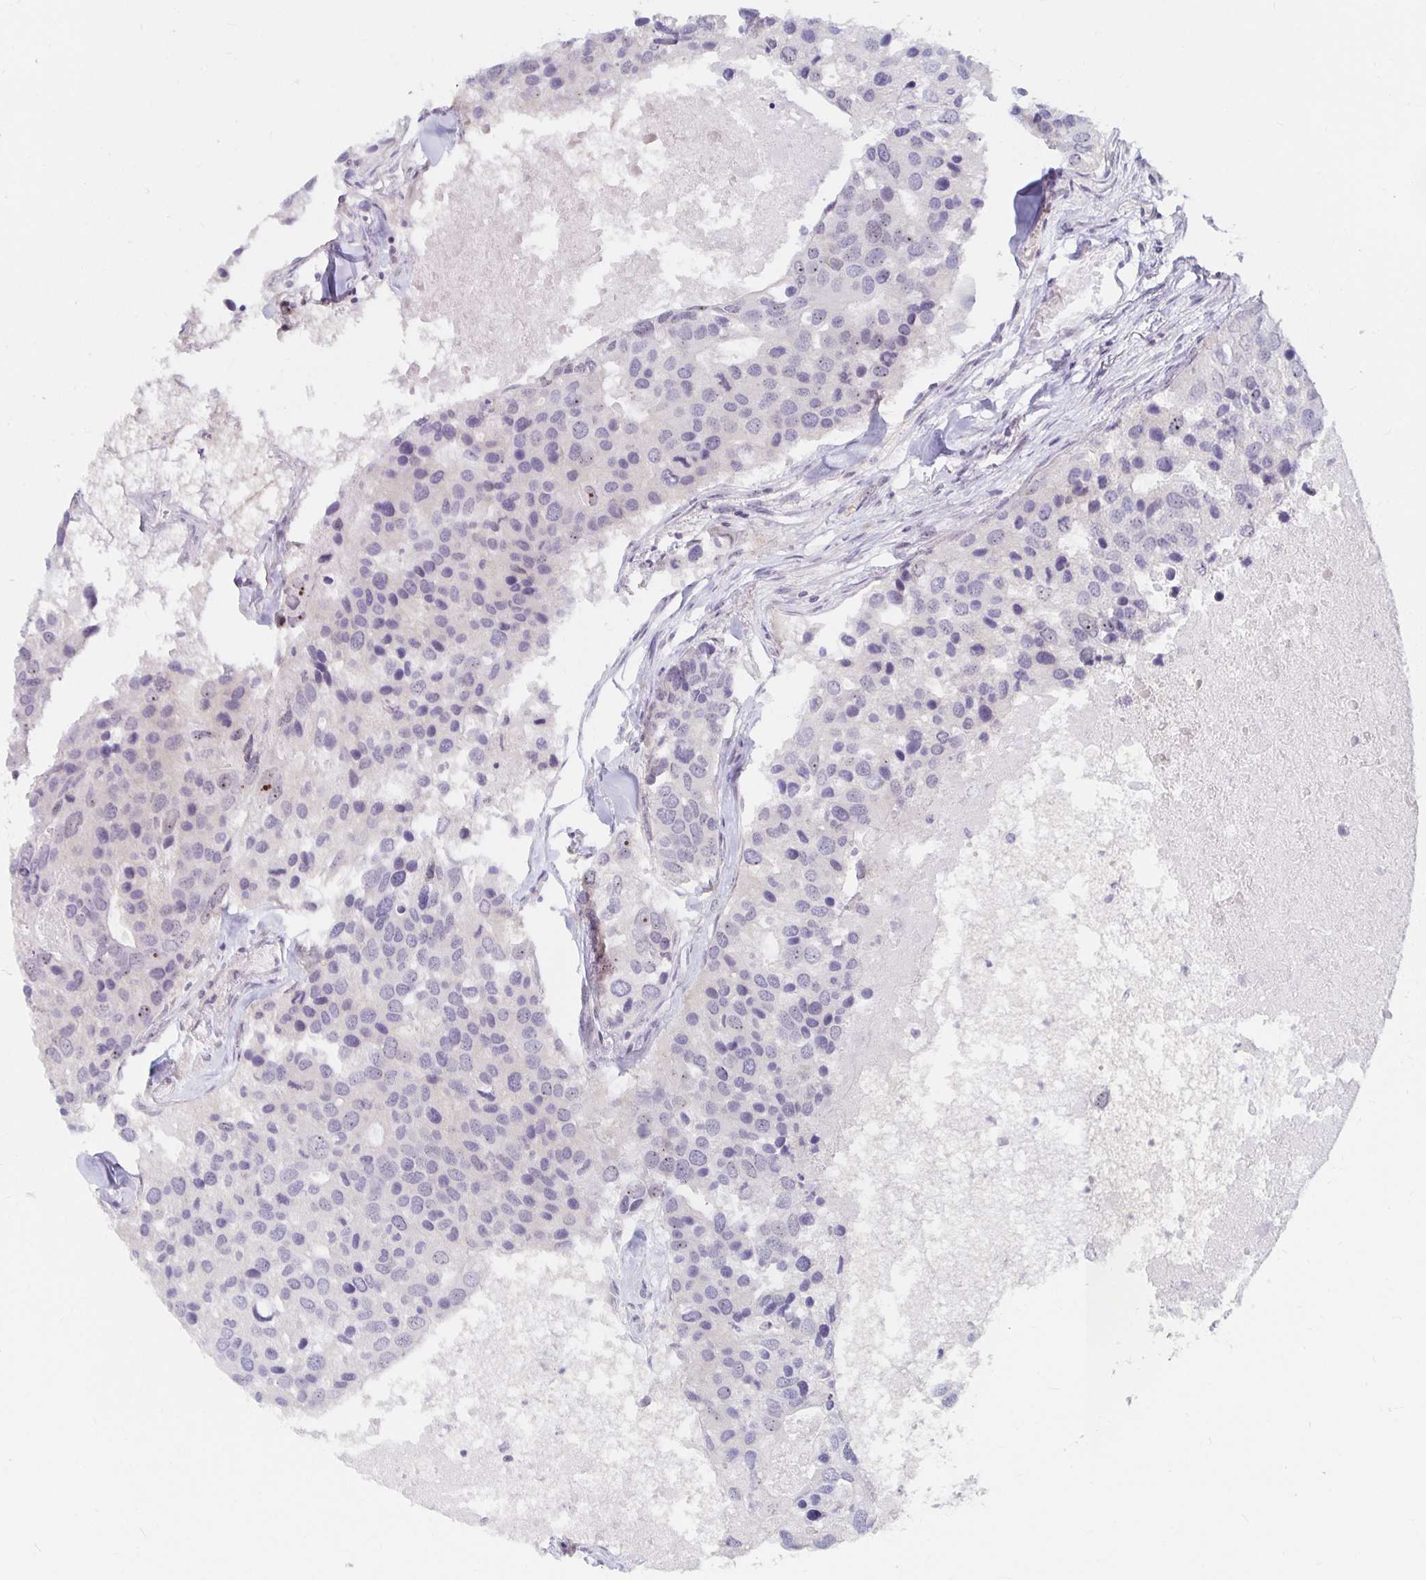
{"staining": {"intensity": "weak", "quantity": "<25%", "location": "nuclear"}, "tissue": "breast cancer", "cell_type": "Tumor cells", "image_type": "cancer", "snomed": [{"axis": "morphology", "description": "Duct carcinoma"}, {"axis": "topography", "description": "Breast"}], "caption": "Breast cancer (intraductal carcinoma) was stained to show a protein in brown. There is no significant staining in tumor cells.", "gene": "NUP85", "patient": {"sex": "female", "age": 83}}